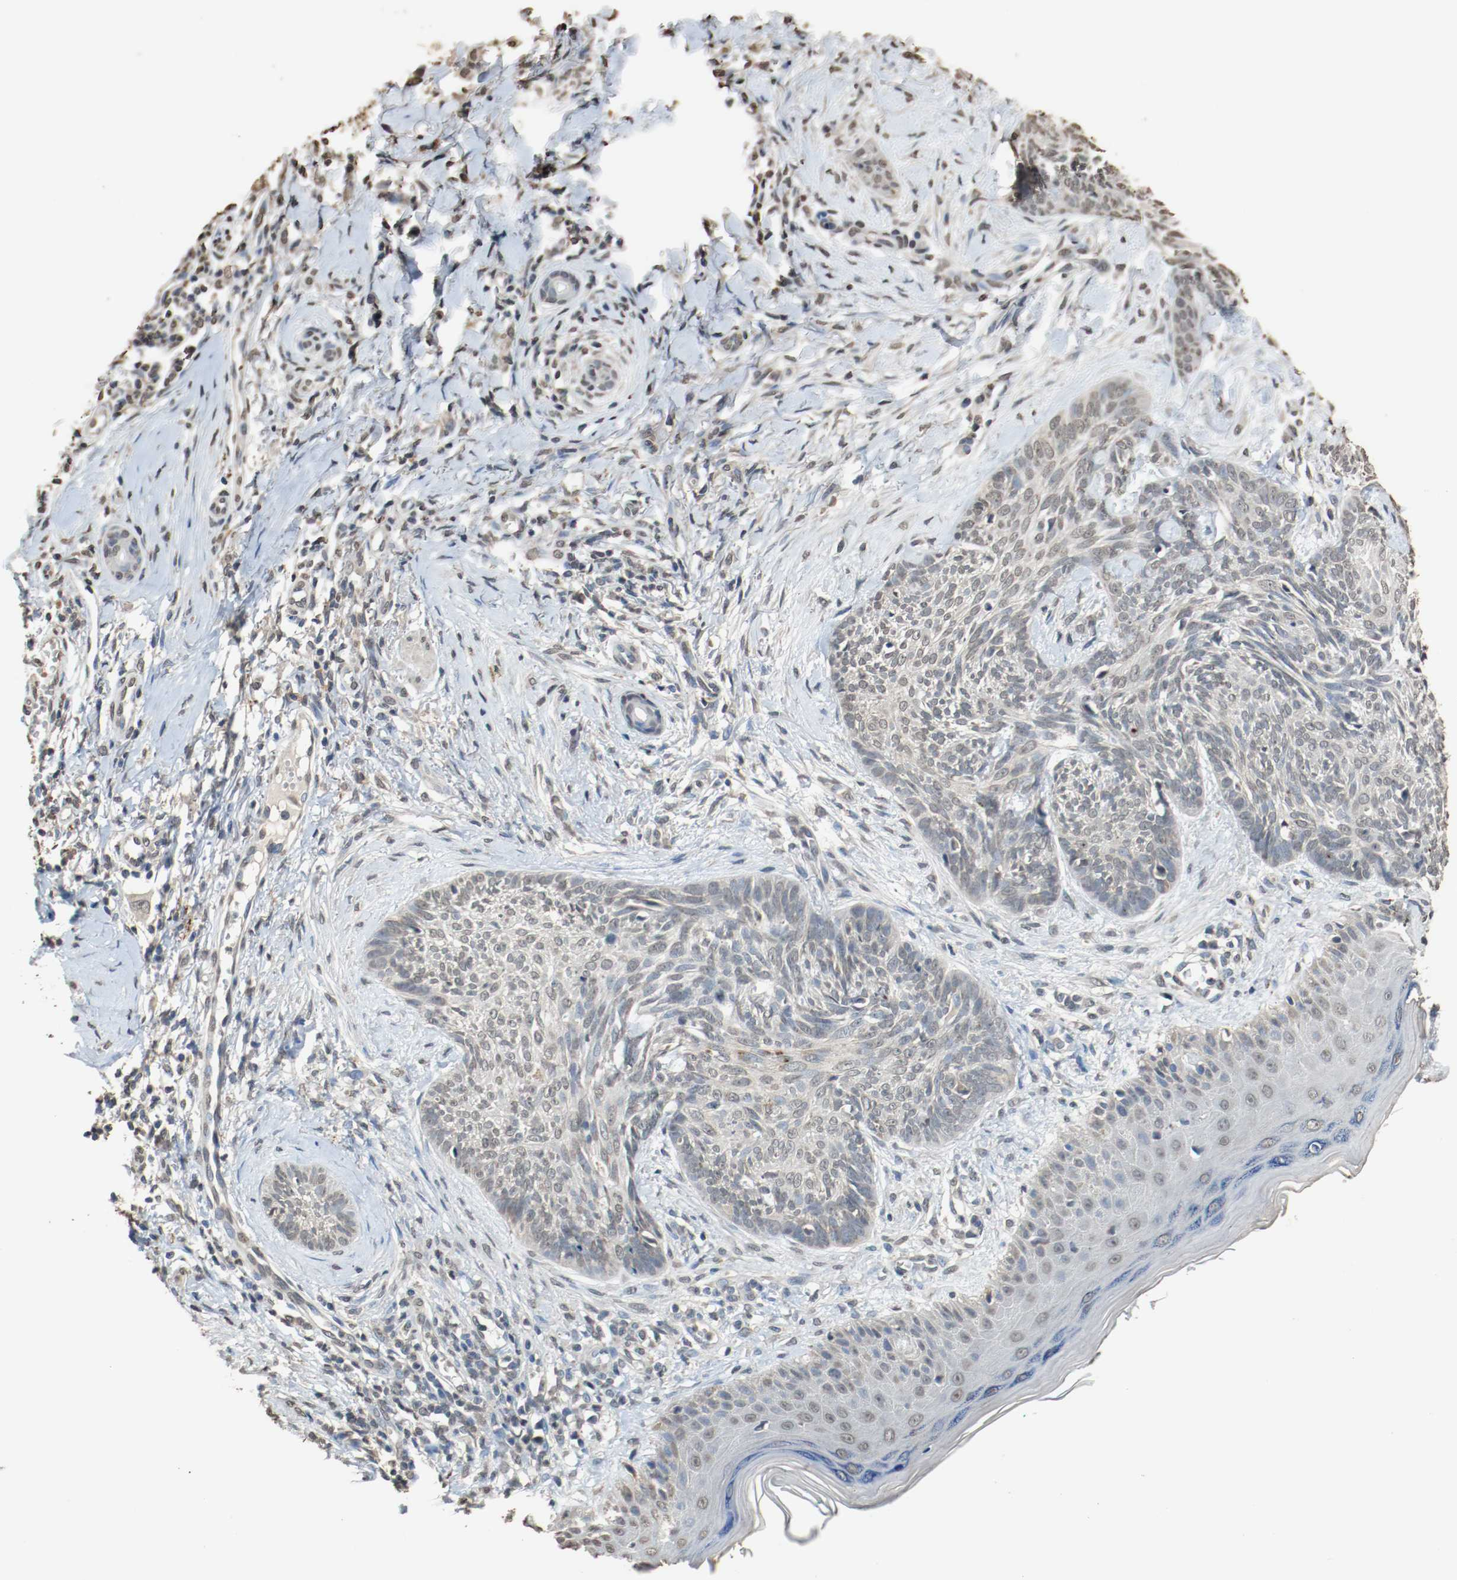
{"staining": {"intensity": "negative", "quantity": "none", "location": "none"}, "tissue": "skin cancer", "cell_type": "Tumor cells", "image_type": "cancer", "snomed": [{"axis": "morphology", "description": "Normal tissue, NOS"}, {"axis": "morphology", "description": "Basal cell carcinoma"}, {"axis": "topography", "description": "Skin"}], "caption": "High power microscopy histopathology image of an IHC photomicrograph of basal cell carcinoma (skin), revealing no significant positivity in tumor cells.", "gene": "RTN4", "patient": {"sex": "male", "age": 71}}